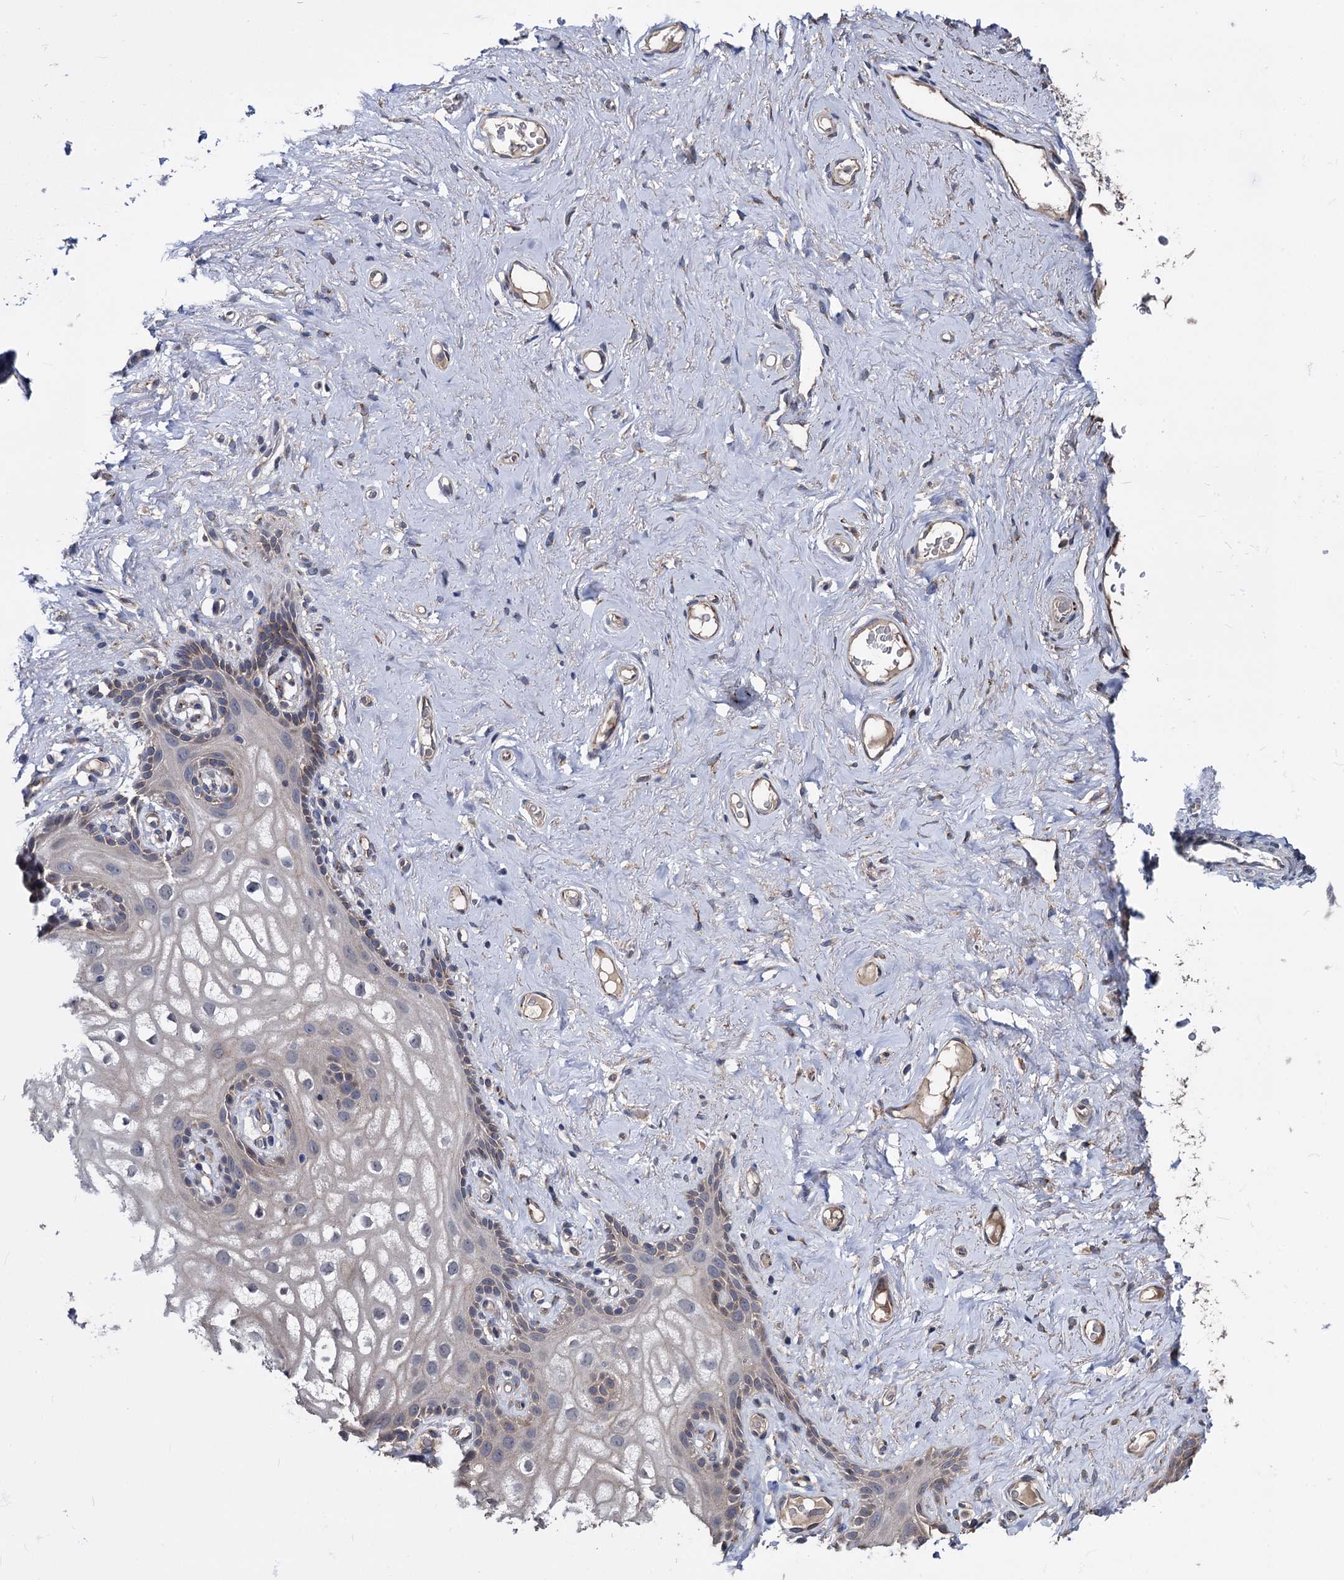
{"staining": {"intensity": "moderate", "quantity": "25%-75%", "location": "cytoplasmic/membranous"}, "tissue": "vagina", "cell_type": "Squamous epithelial cells", "image_type": "normal", "snomed": [{"axis": "morphology", "description": "Normal tissue, NOS"}, {"axis": "topography", "description": "Vagina"}, {"axis": "topography", "description": "Peripheral nerve tissue"}], "caption": "High-magnification brightfield microscopy of benign vagina stained with DAB (brown) and counterstained with hematoxylin (blue). squamous epithelial cells exhibit moderate cytoplasmic/membranous expression is seen in approximately25%-75% of cells. The protein of interest is stained brown, and the nuclei are stained in blue (DAB (3,3'-diaminobenzidine) IHC with brightfield microscopy, high magnification).", "gene": "SMAGP", "patient": {"sex": "female", "age": 71}}